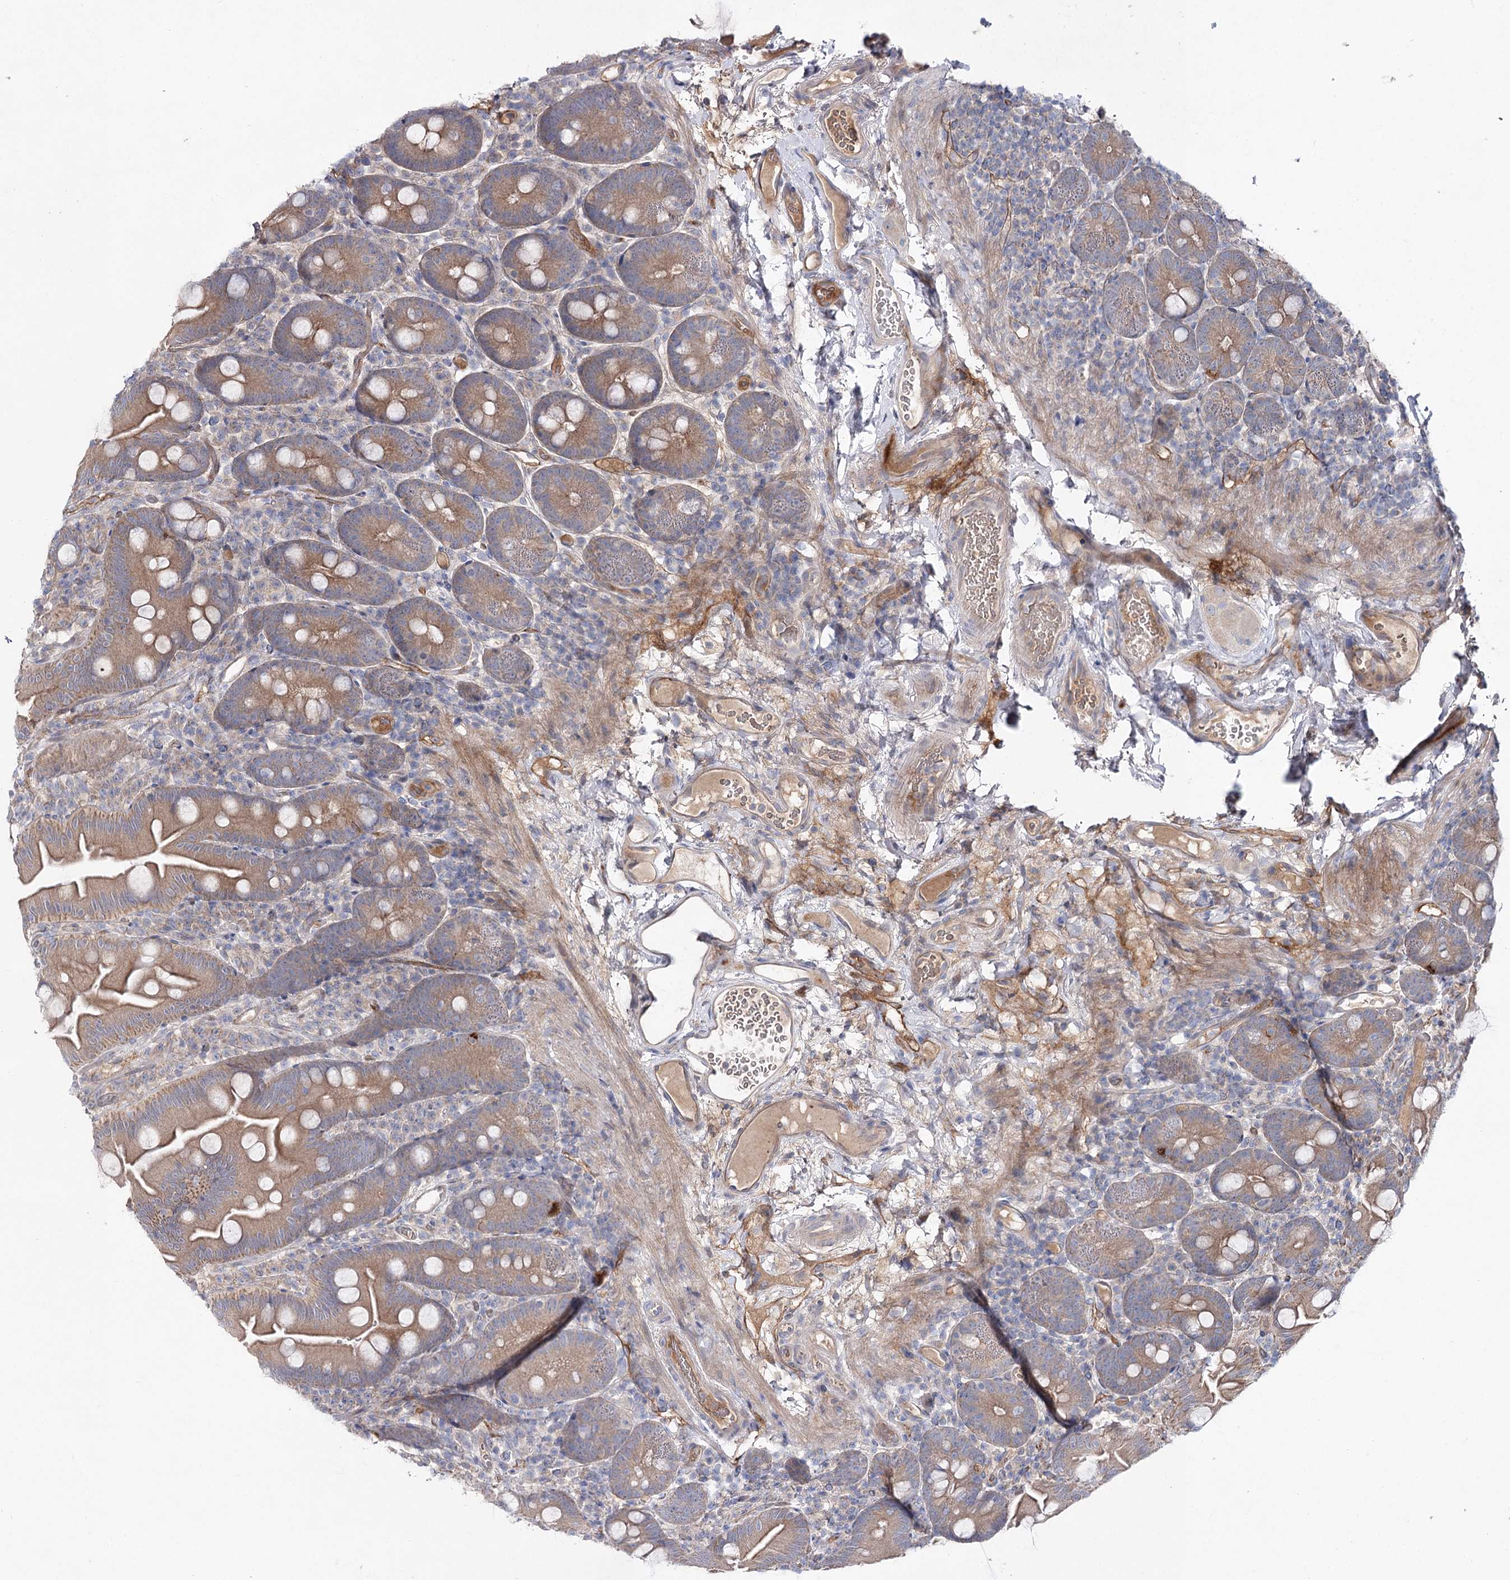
{"staining": {"intensity": "weak", "quantity": "25%-75%", "location": "cytoplasmic/membranous"}, "tissue": "small intestine", "cell_type": "Glandular cells", "image_type": "normal", "snomed": [{"axis": "morphology", "description": "Normal tissue, NOS"}, {"axis": "topography", "description": "Small intestine"}], "caption": "Immunohistochemical staining of benign human small intestine demonstrates 25%-75% levels of weak cytoplasmic/membranous protein expression in about 25%-75% of glandular cells. The staining was performed using DAB (3,3'-diaminobenzidine) to visualize the protein expression in brown, while the nuclei were stained in blue with hematoxylin (Magnification: 20x).", "gene": "LRRC14B", "patient": {"sex": "female", "age": 68}}